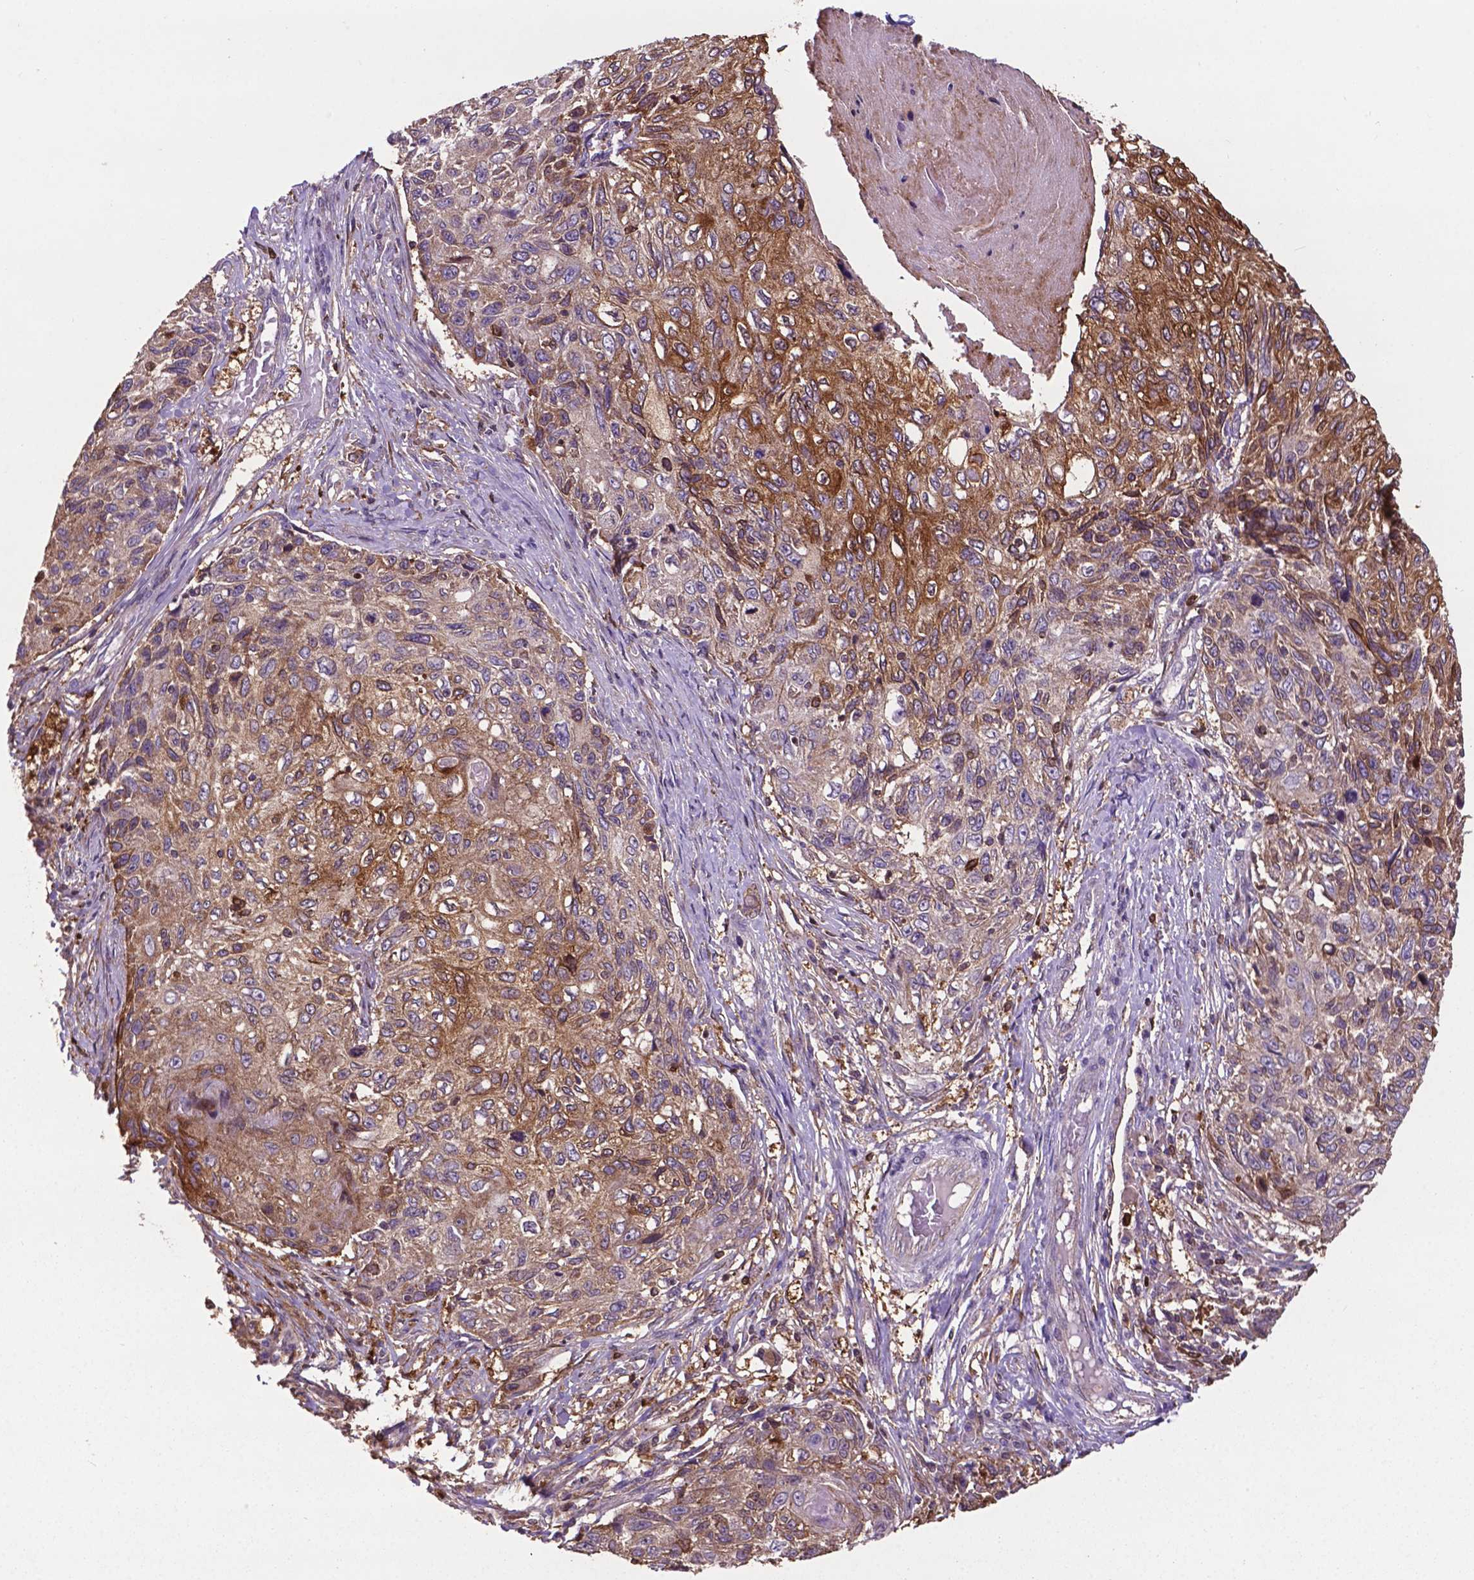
{"staining": {"intensity": "moderate", "quantity": "25%-75%", "location": "cytoplasmic/membranous"}, "tissue": "skin cancer", "cell_type": "Tumor cells", "image_type": "cancer", "snomed": [{"axis": "morphology", "description": "Squamous cell carcinoma, NOS"}, {"axis": "topography", "description": "Skin"}], "caption": "Skin cancer (squamous cell carcinoma) tissue shows moderate cytoplasmic/membranous expression in about 25%-75% of tumor cells (DAB (3,3'-diaminobenzidine) IHC with brightfield microscopy, high magnification).", "gene": "SMAD3", "patient": {"sex": "male", "age": 92}}